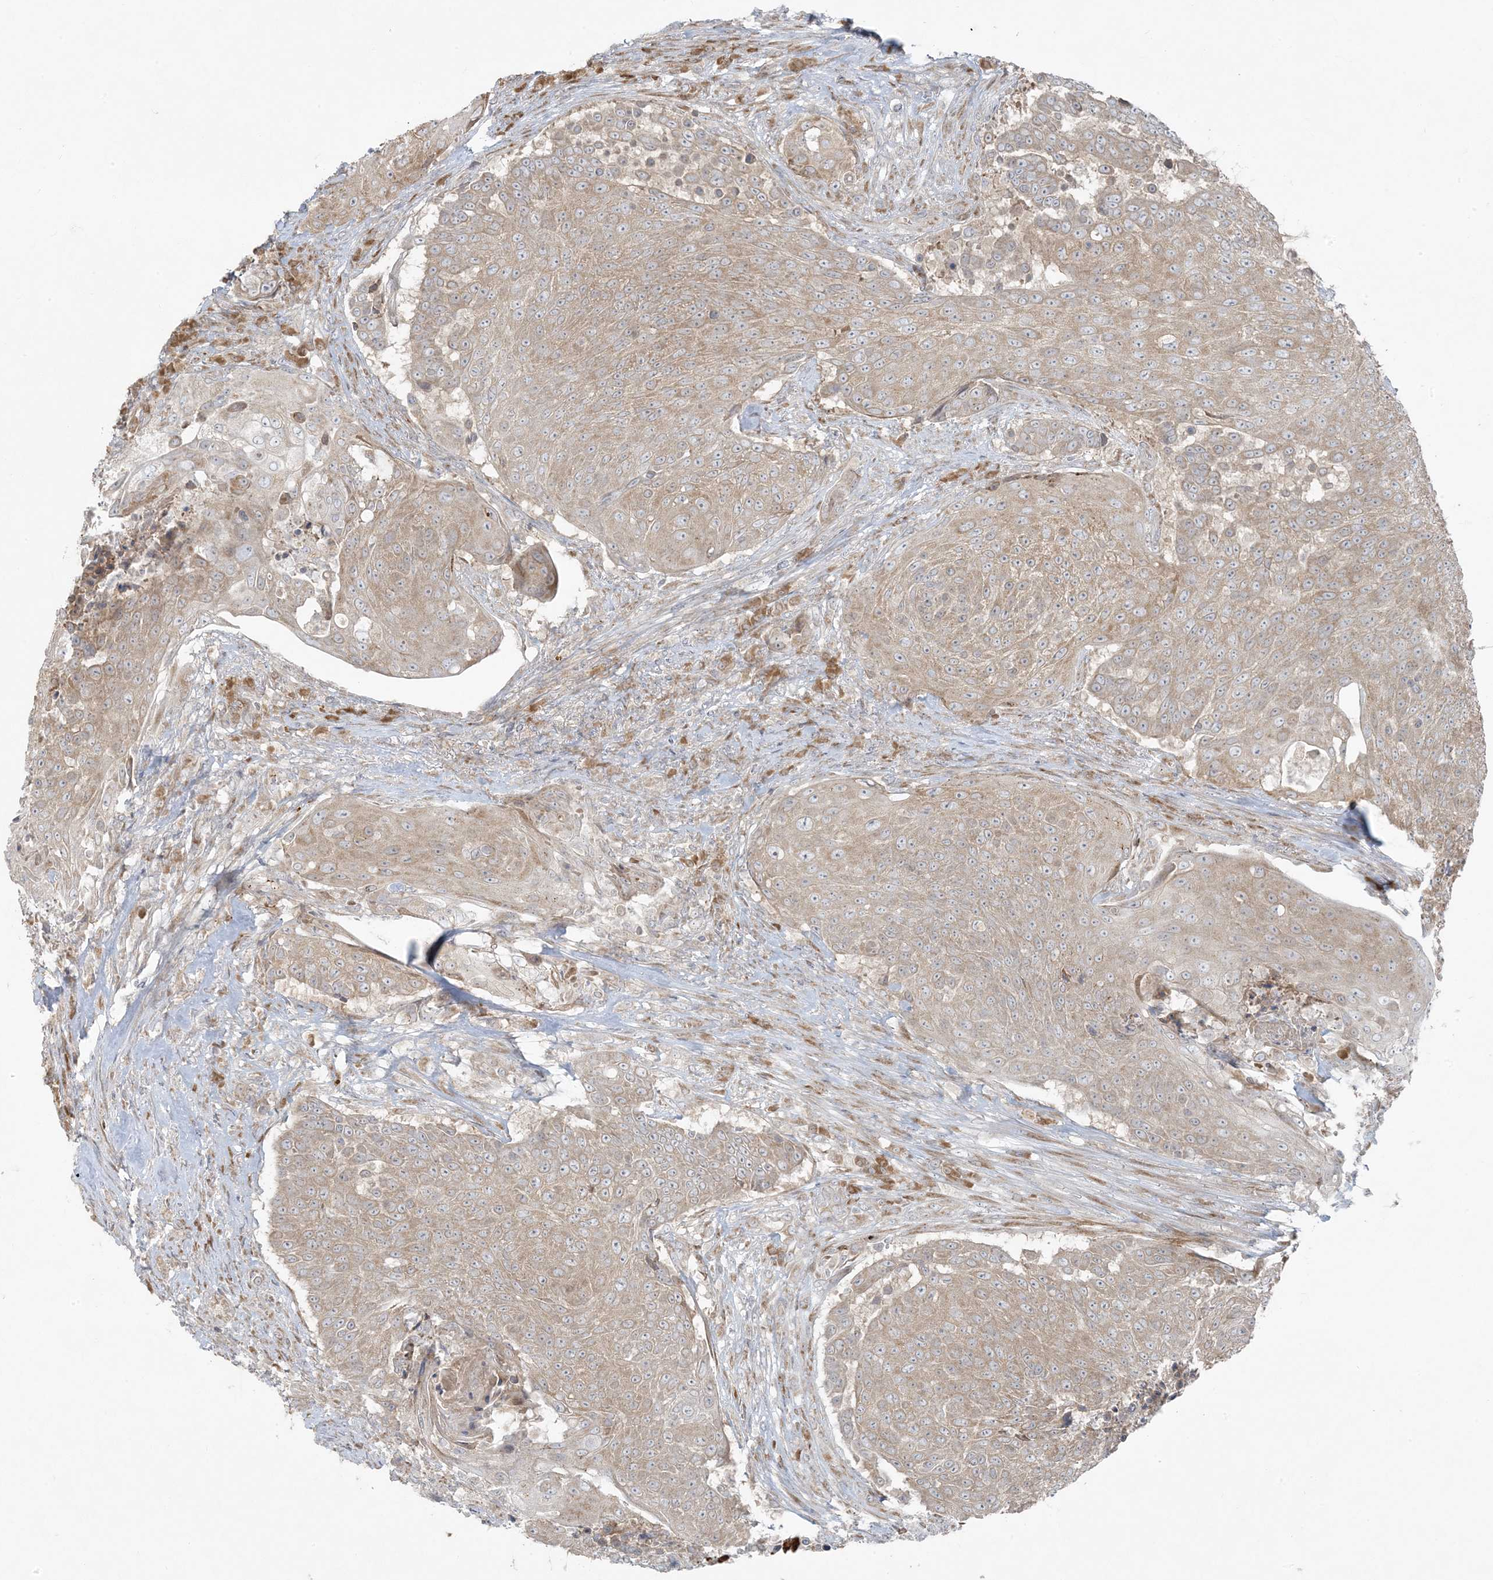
{"staining": {"intensity": "moderate", "quantity": ">75%", "location": "cytoplasmic/membranous"}, "tissue": "urothelial cancer", "cell_type": "Tumor cells", "image_type": "cancer", "snomed": [{"axis": "morphology", "description": "Urothelial carcinoma, High grade"}, {"axis": "topography", "description": "Urinary bladder"}], "caption": "Moderate cytoplasmic/membranous protein expression is identified in about >75% of tumor cells in urothelial cancer.", "gene": "ZNF263", "patient": {"sex": "female", "age": 63}}